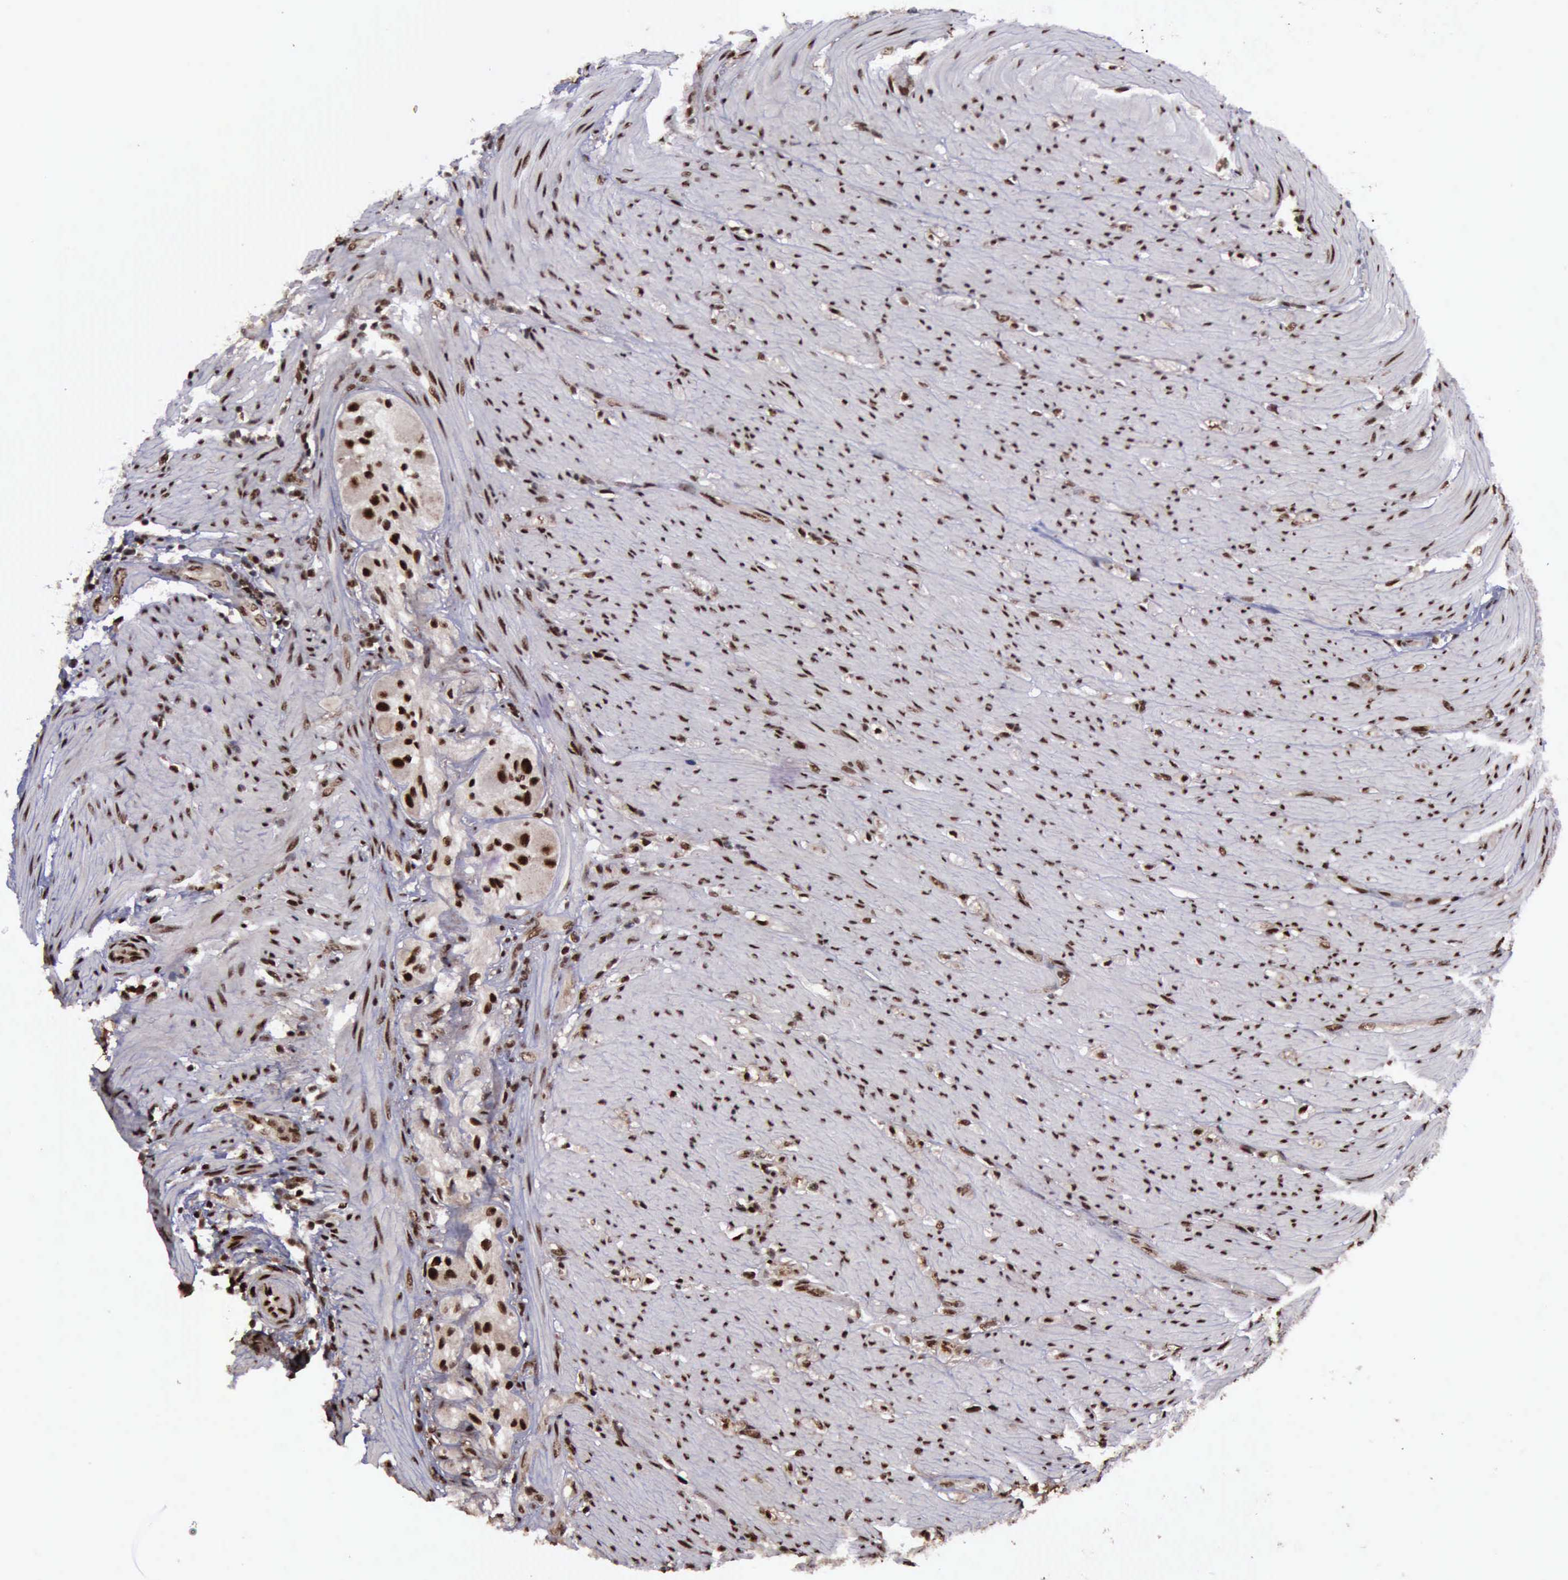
{"staining": {"intensity": "strong", "quantity": ">75%", "location": "cytoplasmic/membranous,nuclear"}, "tissue": "colorectal cancer", "cell_type": "Tumor cells", "image_type": "cancer", "snomed": [{"axis": "morphology", "description": "Adenocarcinoma, NOS"}, {"axis": "topography", "description": "Colon"}], "caption": "The immunohistochemical stain labels strong cytoplasmic/membranous and nuclear positivity in tumor cells of colorectal adenocarcinoma tissue.", "gene": "TRMT2A", "patient": {"sex": "female", "age": 46}}